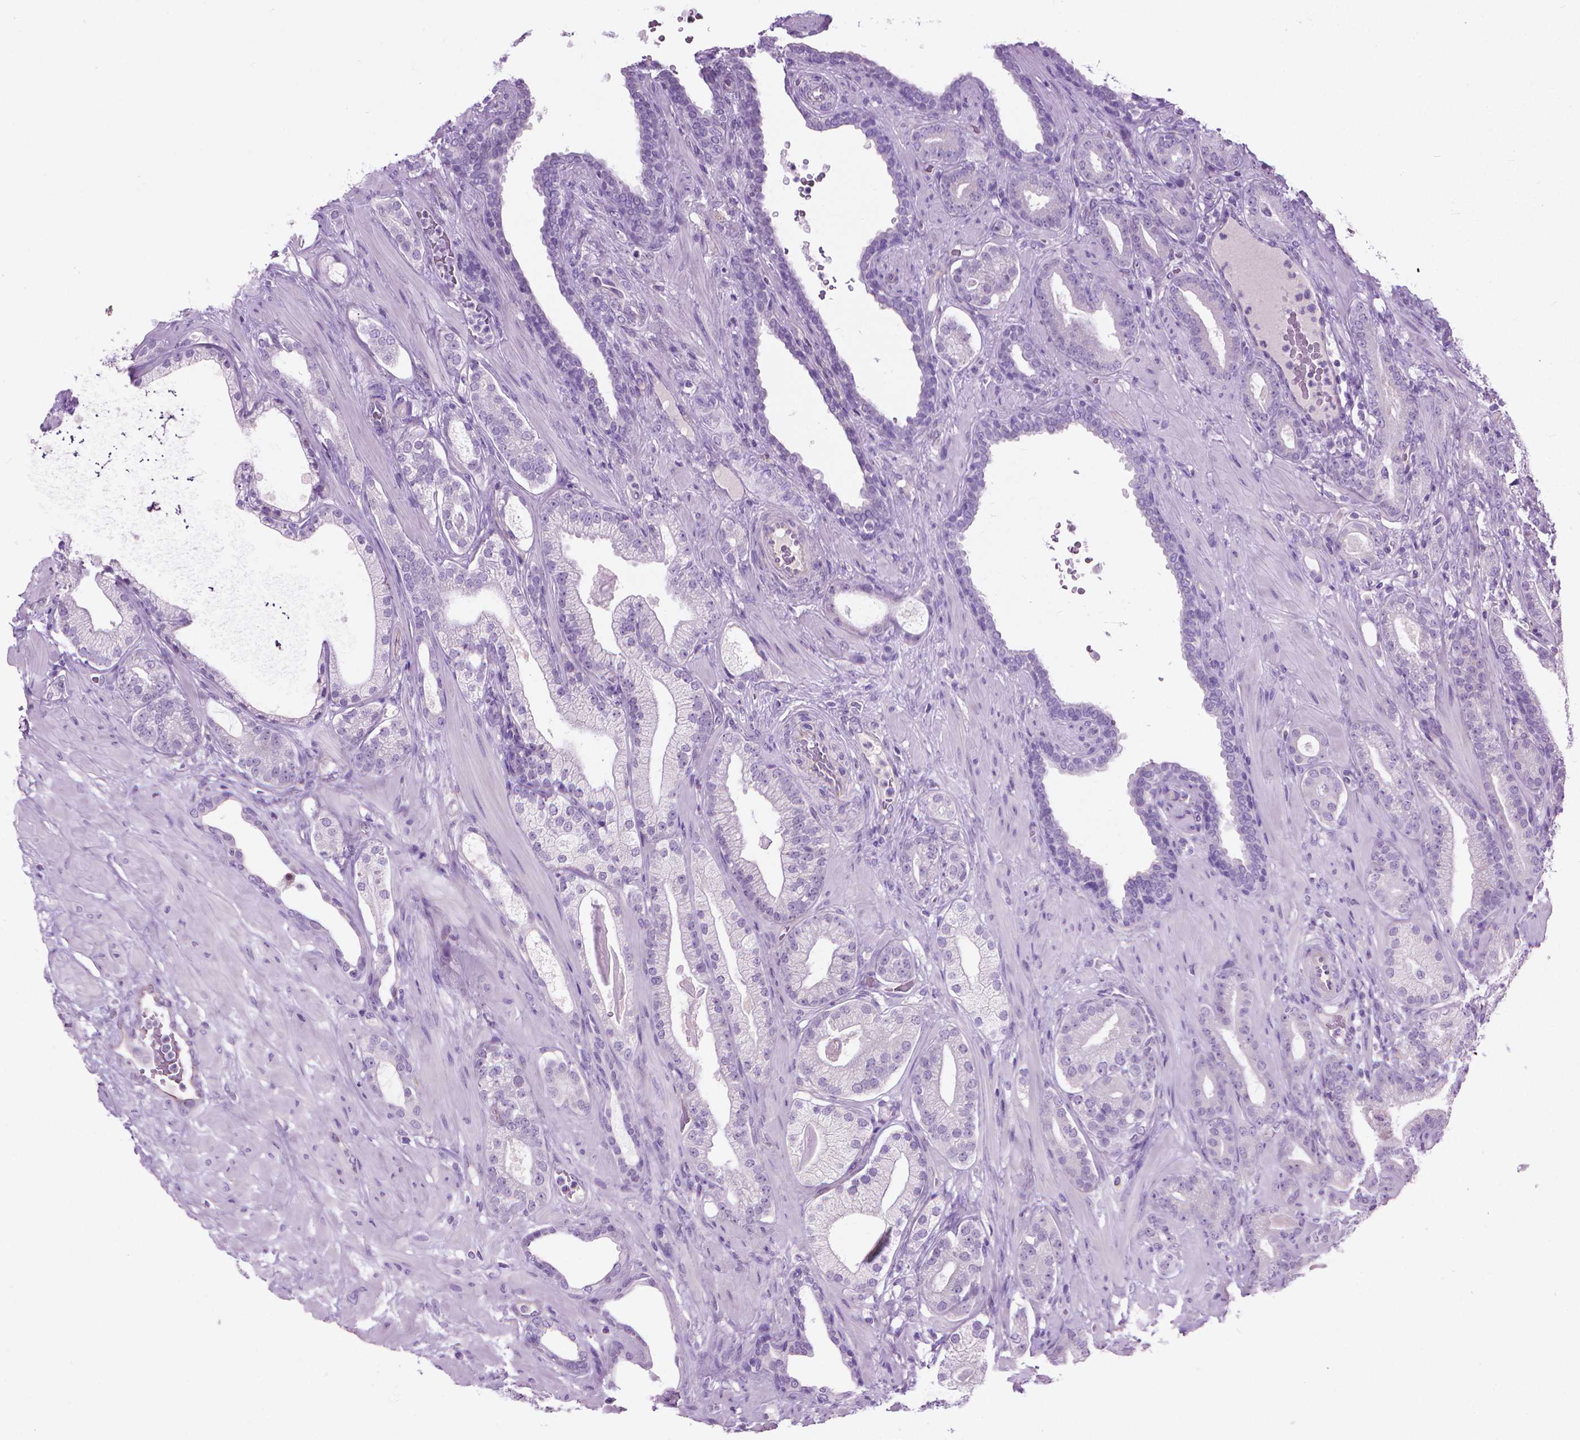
{"staining": {"intensity": "negative", "quantity": "none", "location": "none"}, "tissue": "prostate cancer", "cell_type": "Tumor cells", "image_type": "cancer", "snomed": [{"axis": "morphology", "description": "Adenocarcinoma, Low grade"}, {"axis": "topography", "description": "Prostate"}], "caption": "Image shows no significant protein positivity in tumor cells of prostate cancer. (Stains: DAB immunohistochemistry (IHC) with hematoxylin counter stain, Microscopy: brightfield microscopy at high magnification).", "gene": "KRT73", "patient": {"sex": "male", "age": 57}}